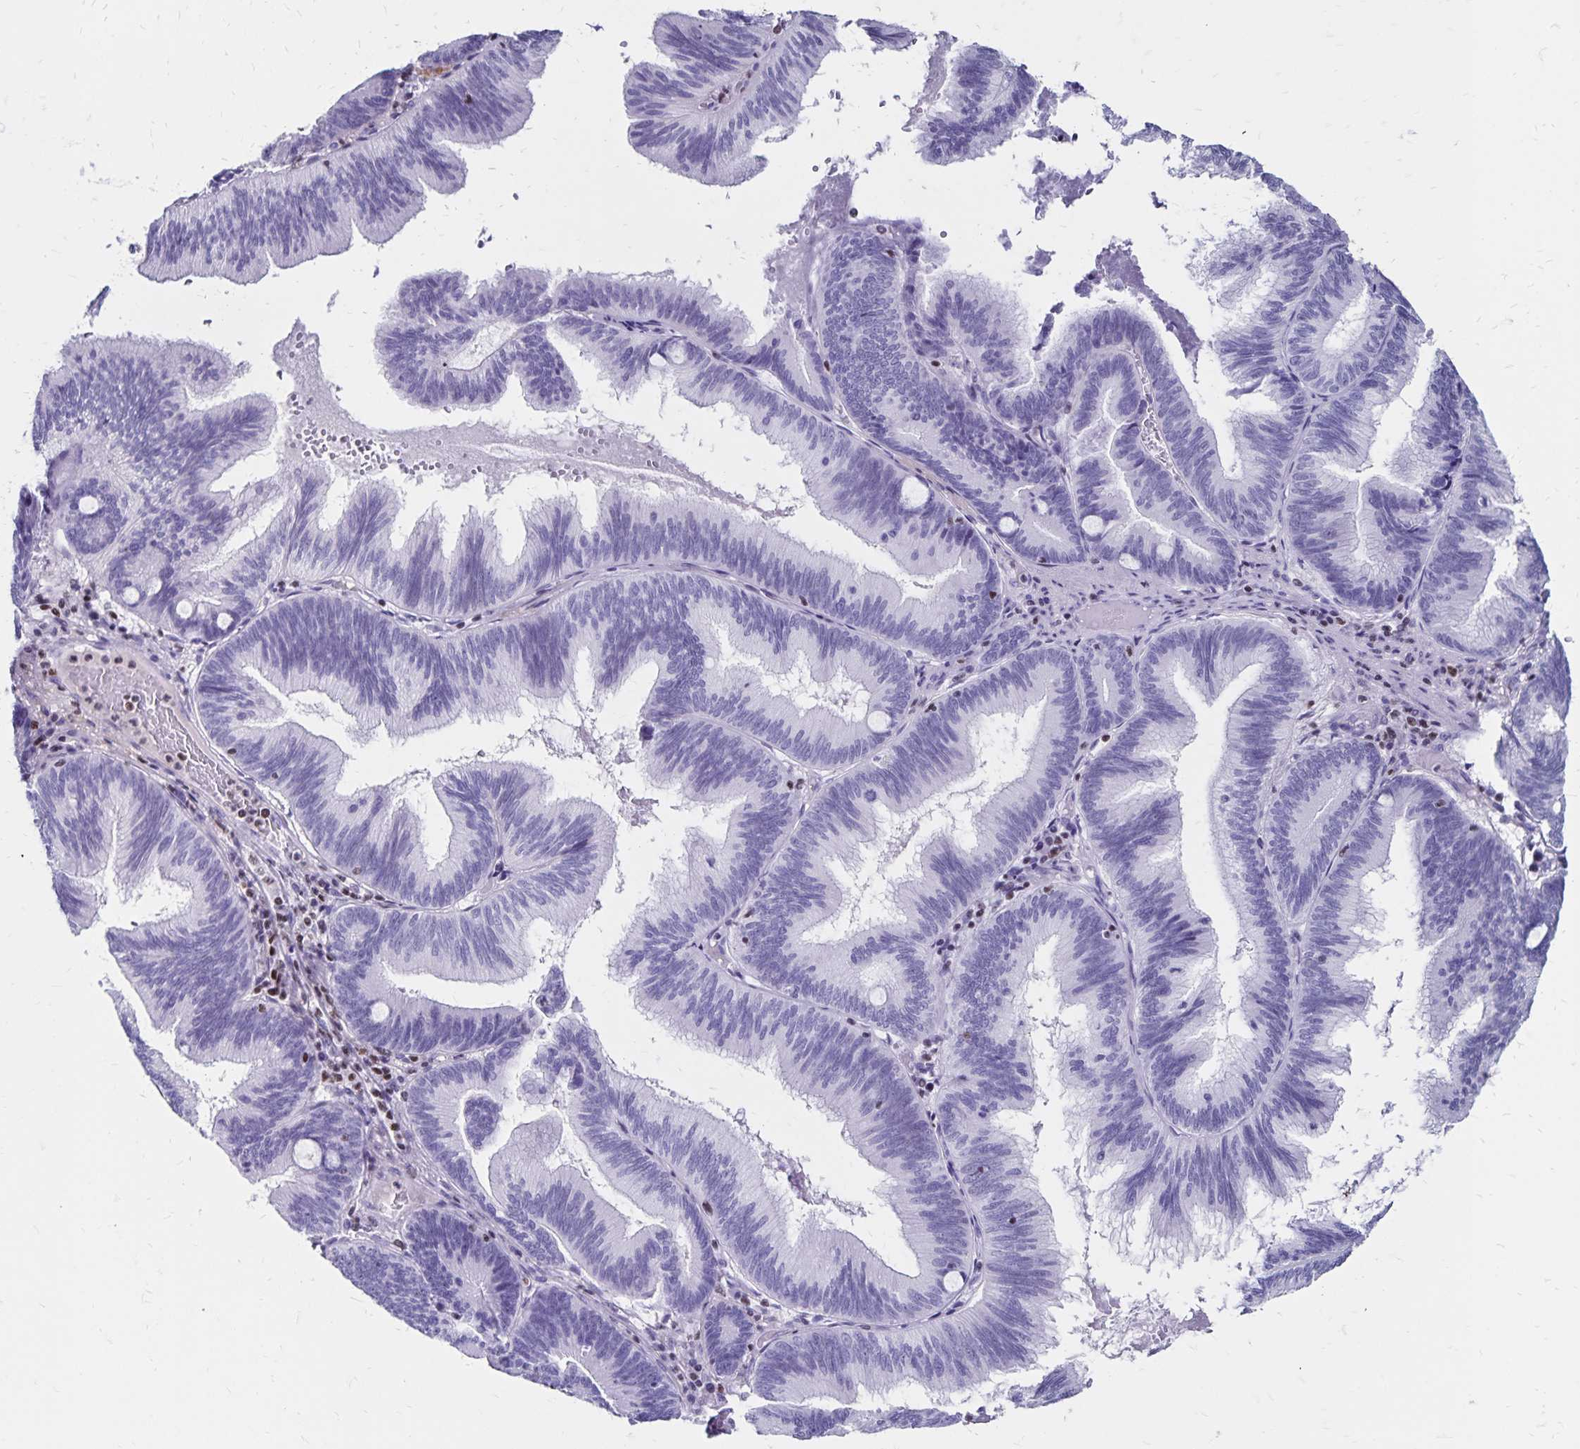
{"staining": {"intensity": "negative", "quantity": "none", "location": "none"}, "tissue": "pancreatic cancer", "cell_type": "Tumor cells", "image_type": "cancer", "snomed": [{"axis": "morphology", "description": "Adenocarcinoma, NOS"}, {"axis": "topography", "description": "Pancreas"}], "caption": "Immunohistochemistry (IHC) image of neoplastic tissue: human pancreatic cancer stained with DAB (3,3'-diaminobenzidine) reveals no significant protein staining in tumor cells. The staining is performed using DAB (3,3'-diaminobenzidine) brown chromogen with nuclei counter-stained in using hematoxylin.", "gene": "IKZF1", "patient": {"sex": "male", "age": 82}}